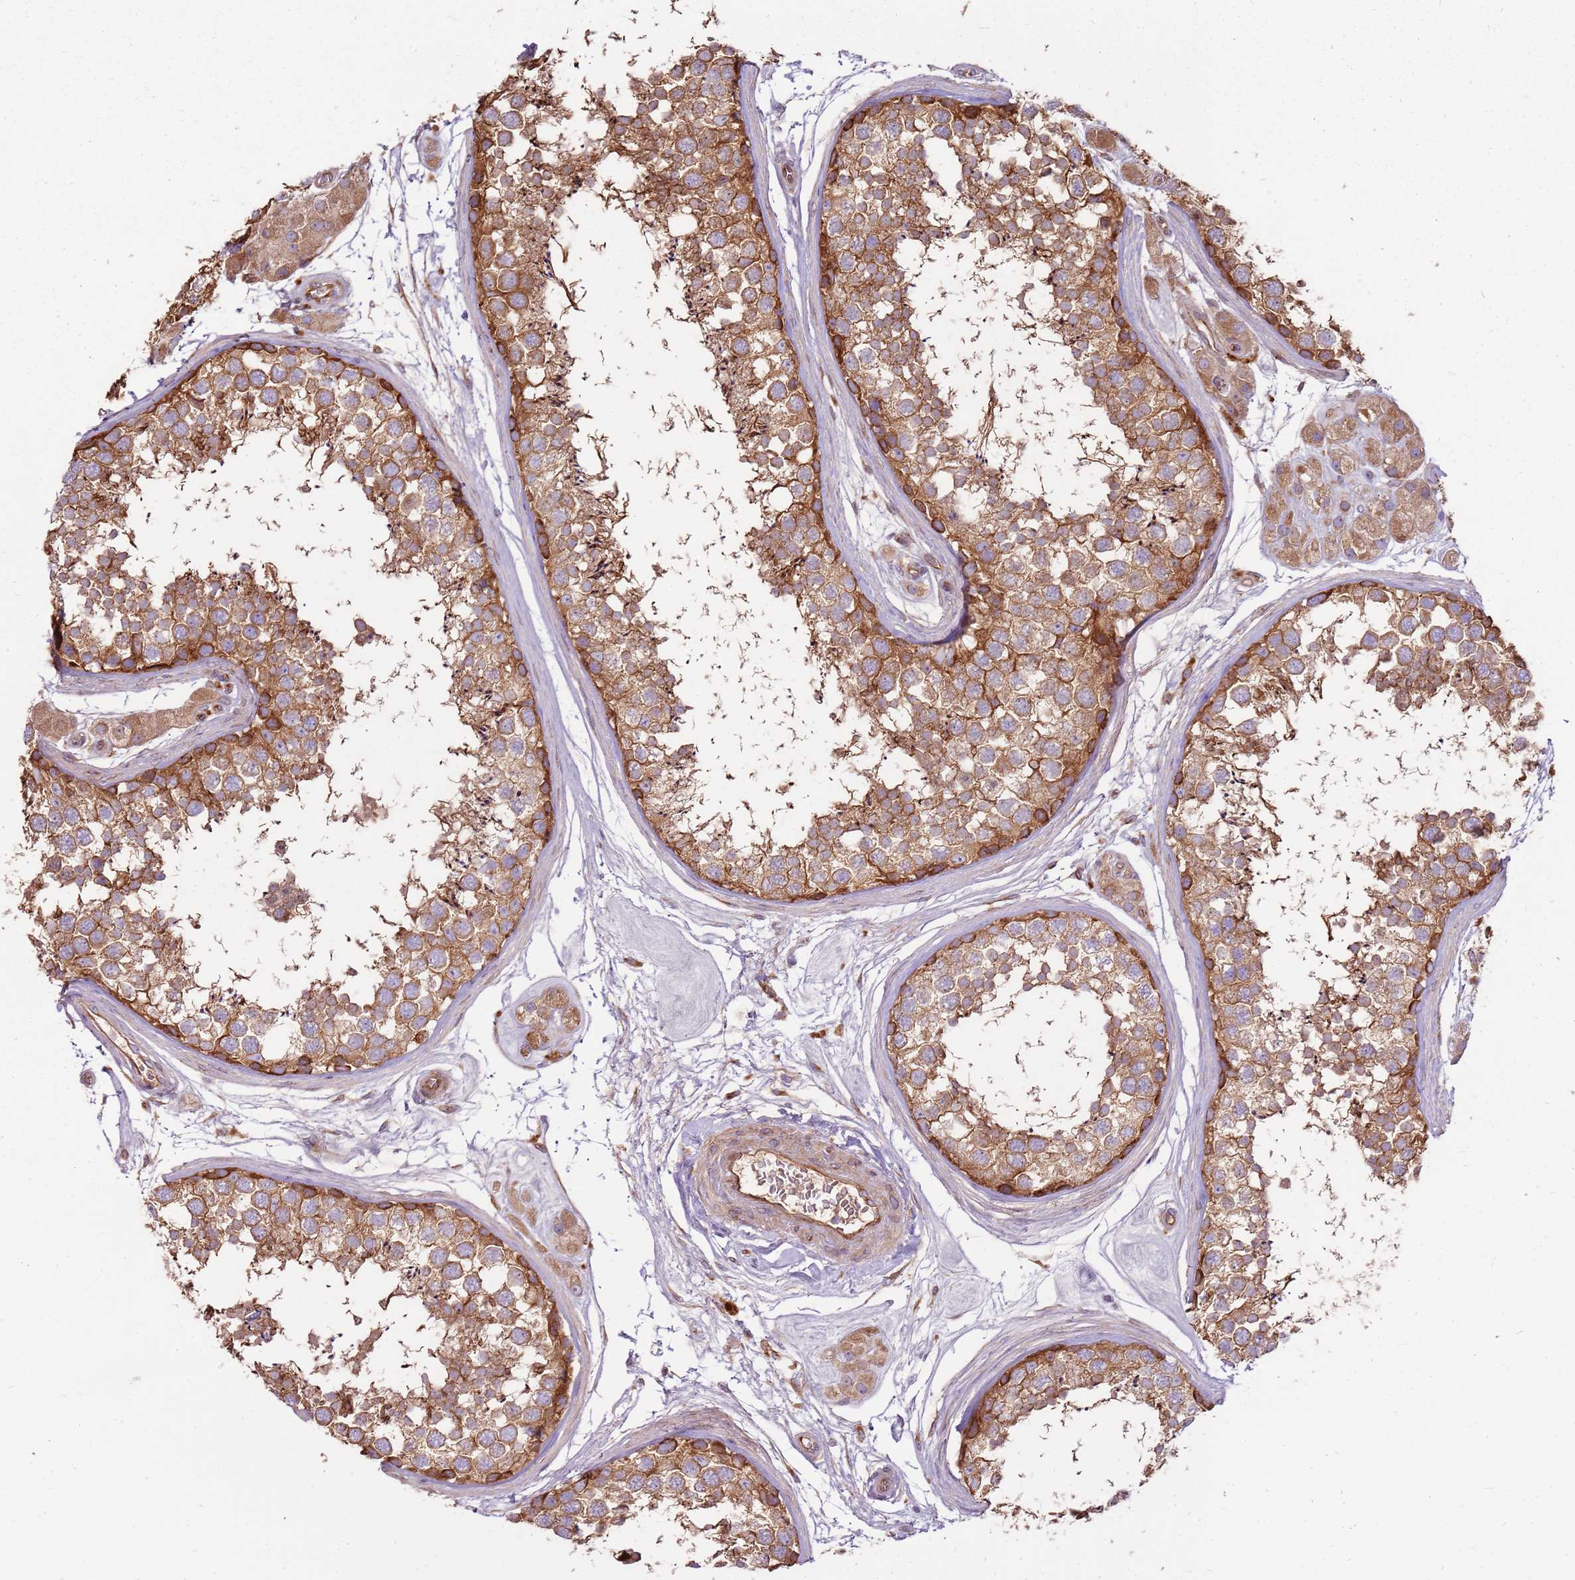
{"staining": {"intensity": "moderate", "quantity": ">75%", "location": "cytoplasmic/membranous"}, "tissue": "testis", "cell_type": "Cells in seminiferous ducts", "image_type": "normal", "snomed": [{"axis": "morphology", "description": "Normal tissue, NOS"}, {"axis": "topography", "description": "Testis"}], "caption": "Testis was stained to show a protein in brown. There is medium levels of moderate cytoplasmic/membranous staining in about >75% of cells in seminiferous ducts. (DAB = brown stain, brightfield microscopy at high magnification).", "gene": "EMC1", "patient": {"sex": "male", "age": 56}}